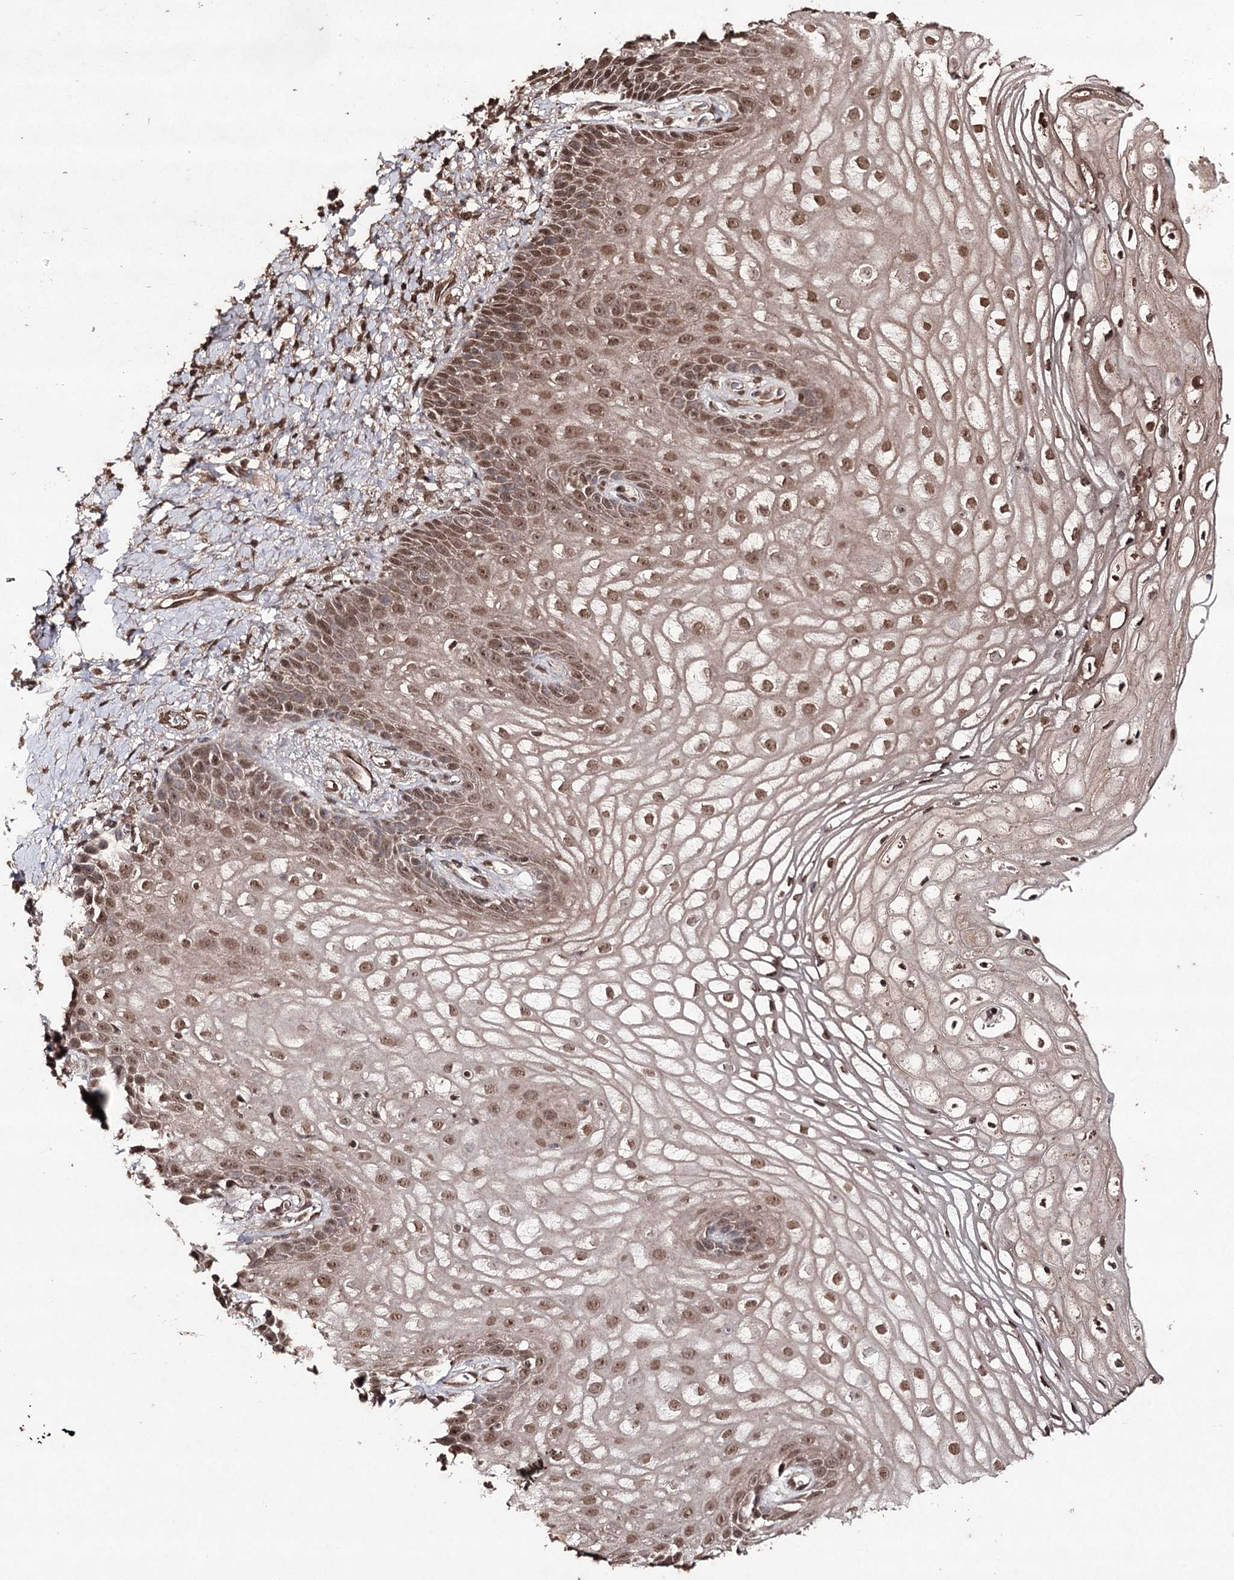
{"staining": {"intensity": "moderate", "quantity": ">75%", "location": "nuclear"}, "tissue": "vagina", "cell_type": "Squamous epithelial cells", "image_type": "normal", "snomed": [{"axis": "morphology", "description": "Normal tissue, NOS"}, {"axis": "topography", "description": "Vagina"}], "caption": "This micrograph reveals immunohistochemistry staining of unremarkable human vagina, with medium moderate nuclear expression in about >75% of squamous epithelial cells.", "gene": "ATG14", "patient": {"sex": "female", "age": 60}}